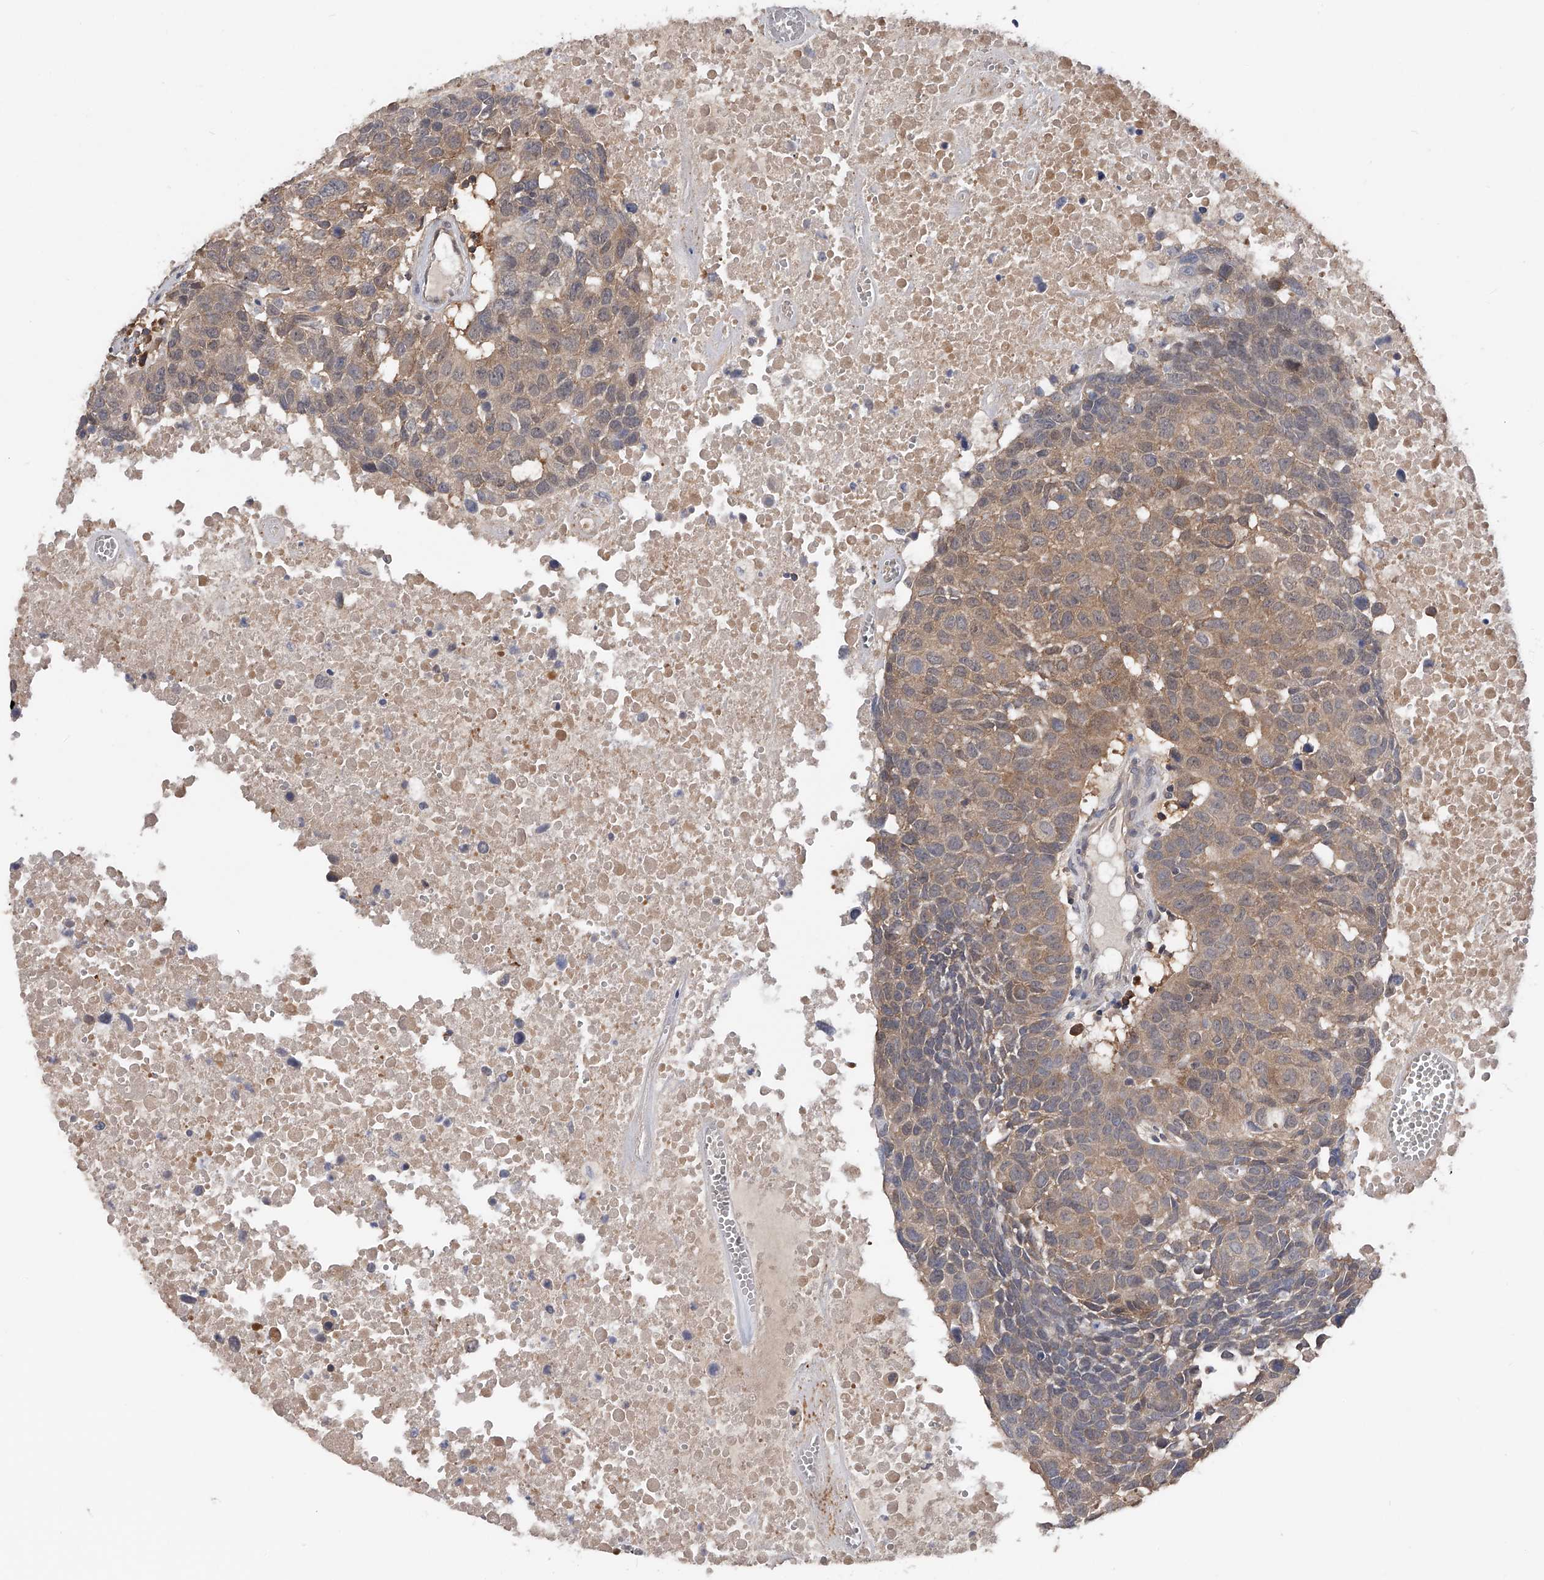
{"staining": {"intensity": "weak", "quantity": "25%-75%", "location": "cytoplasmic/membranous"}, "tissue": "head and neck cancer", "cell_type": "Tumor cells", "image_type": "cancer", "snomed": [{"axis": "morphology", "description": "Squamous cell carcinoma, NOS"}, {"axis": "topography", "description": "Head-Neck"}], "caption": "Brown immunohistochemical staining in head and neck squamous cell carcinoma reveals weak cytoplasmic/membranous positivity in approximately 25%-75% of tumor cells.", "gene": "CFAP298", "patient": {"sex": "male", "age": 66}}